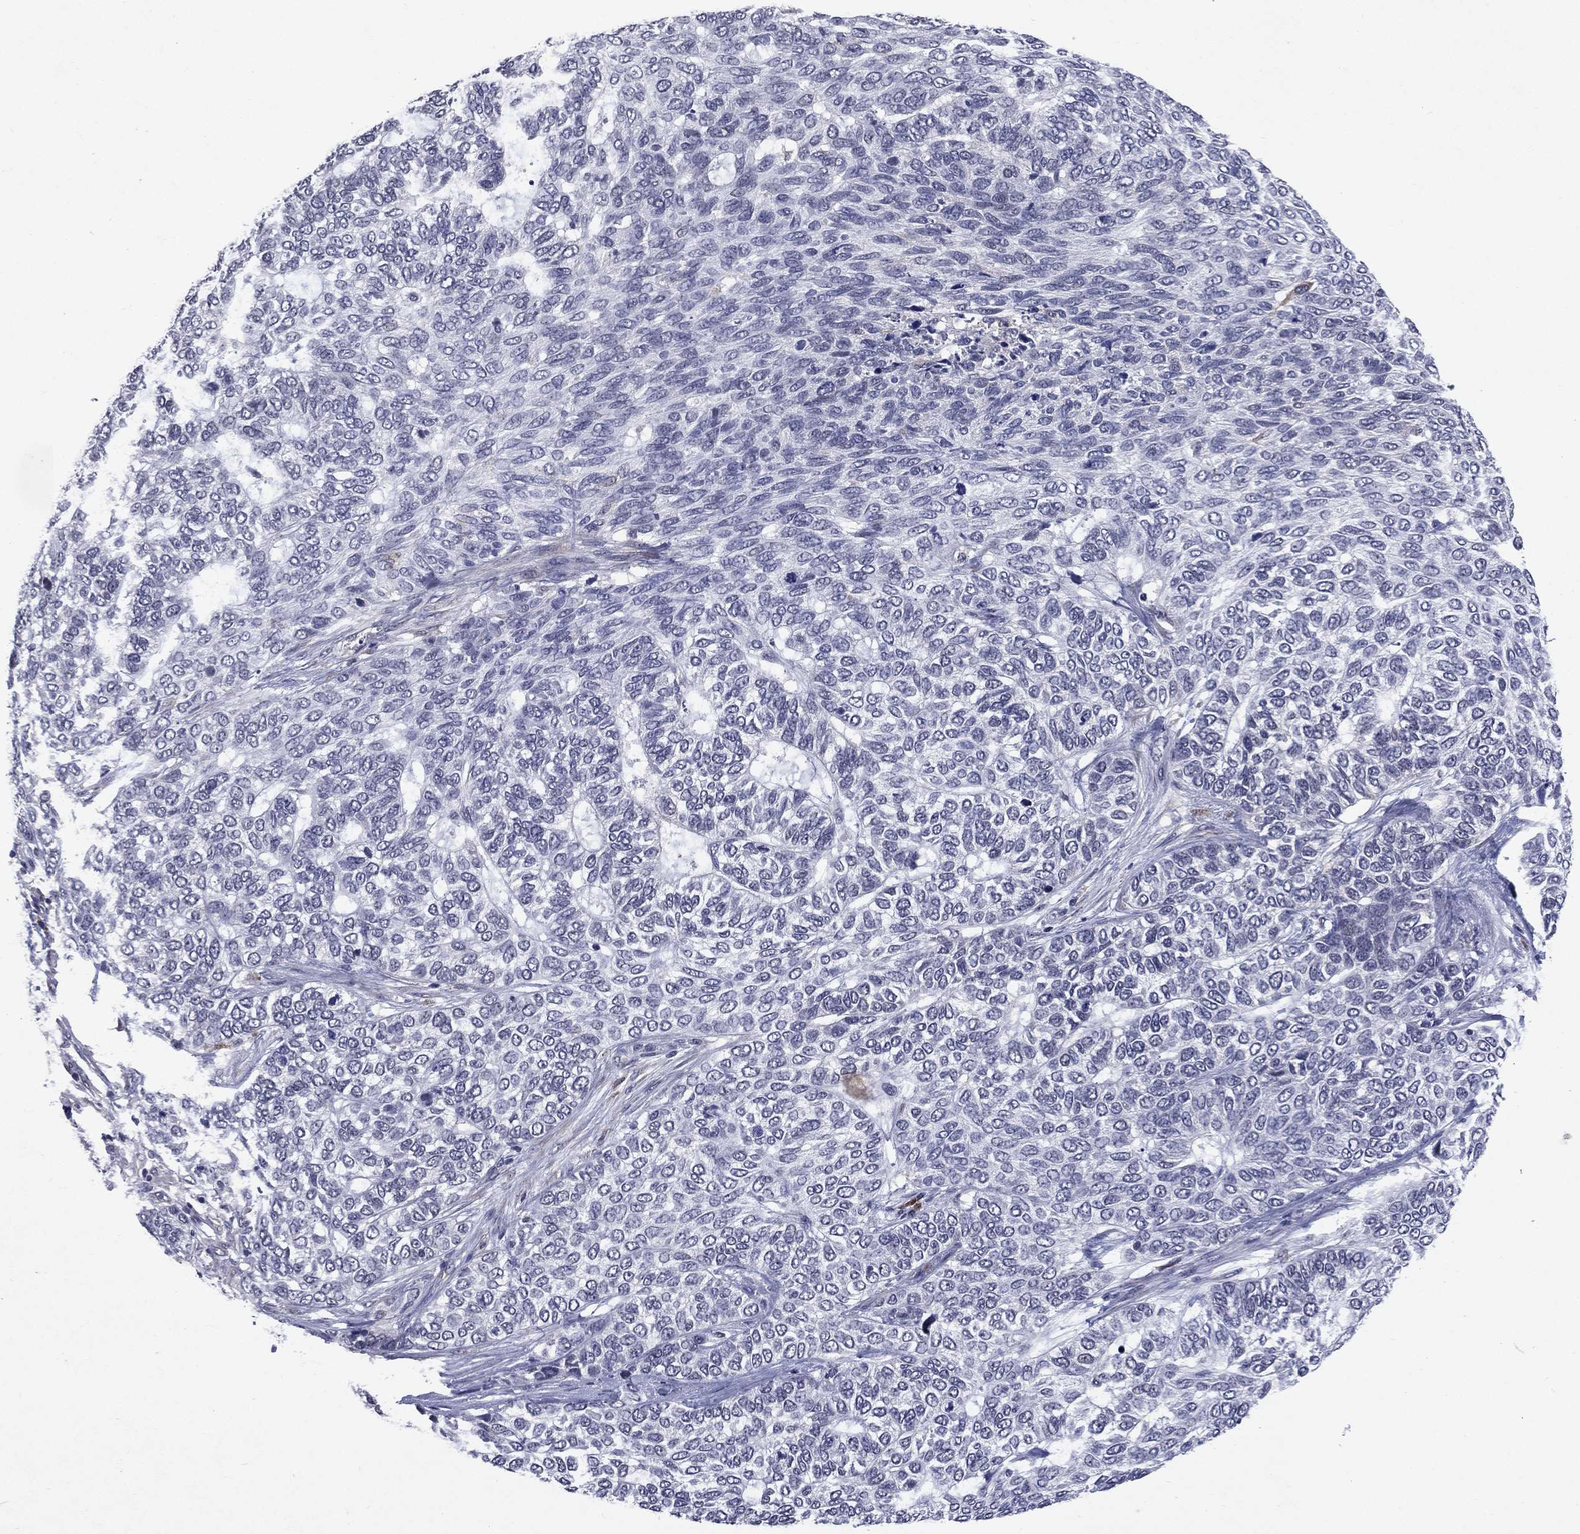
{"staining": {"intensity": "negative", "quantity": "none", "location": "none"}, "tissue": "skin cancer", "cell_type": "Tumor cells", "image_type": "cancer", "snomed": [{"axis": "morphology", "description": "Basal cell carcinoma"}, {"axis": "topography", "description": "Skin"}], "caption": "High magnification brightfield microscopy of basal cell carcinoma (skin) stained with DAB (3,3'-diaminobenzidine) (brown) and counterstained with hematoxylin (blue): tumor cells show no significant staining.", "gene": "ECM1", "patient": {"sex": "female", "age": 65}}